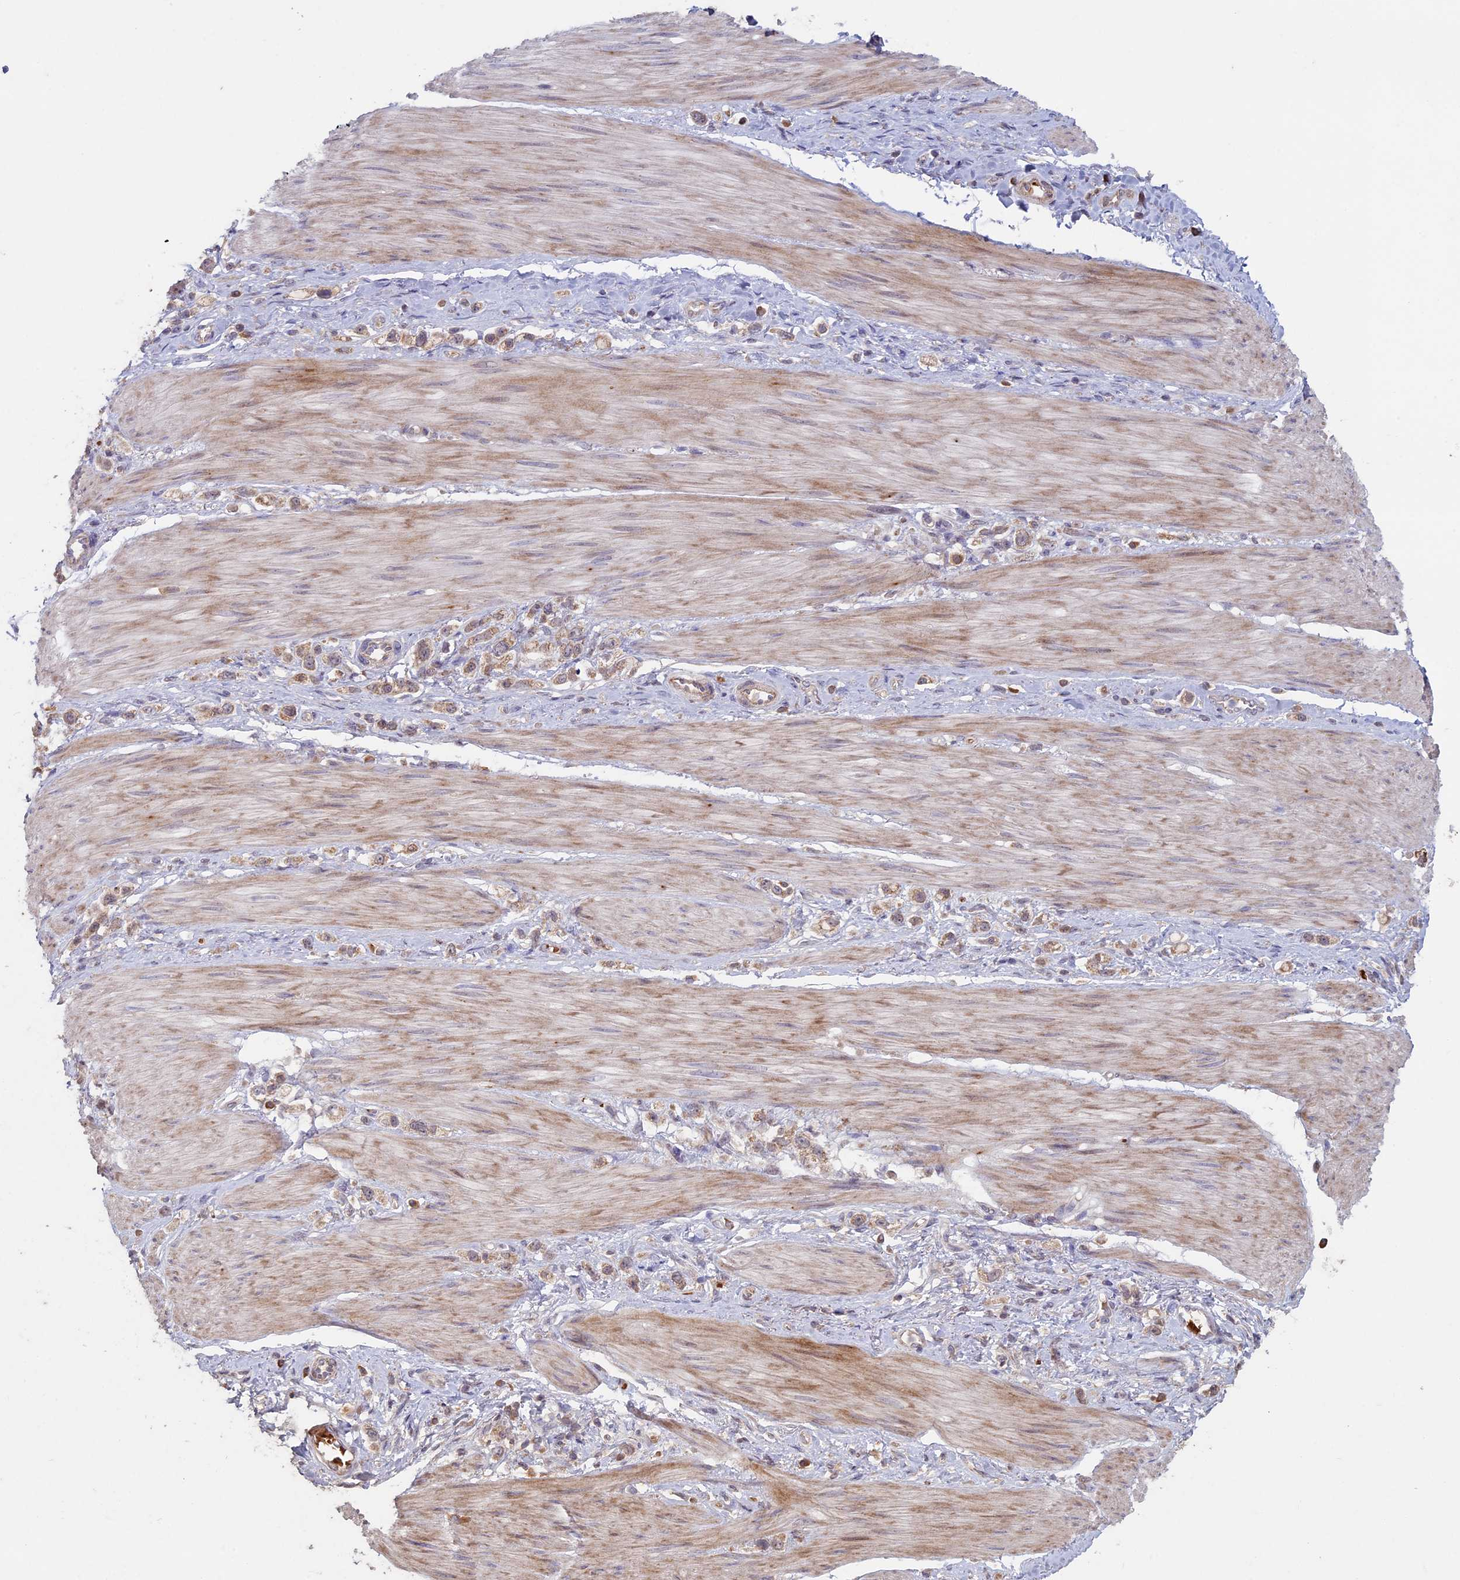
{"staining": {"intensity": "weak", "quantity": ">75%", "location": "cytoplasmic/membranous"}, "tissue": "stomach cancer", "cell_type": "Tumor cells", "image_type": "cancer", "snomed": [{"axis": "morphology", "description": "Adenocarcinoma, NOS"}, {"axis": "topography", "description": "Stomach"}], "caption": "Stomach cancer stained with a protein marker displays weak staining in tumor cells.", "gene": "RCCD1", "patient": {"sex": "female", "age": 65}}